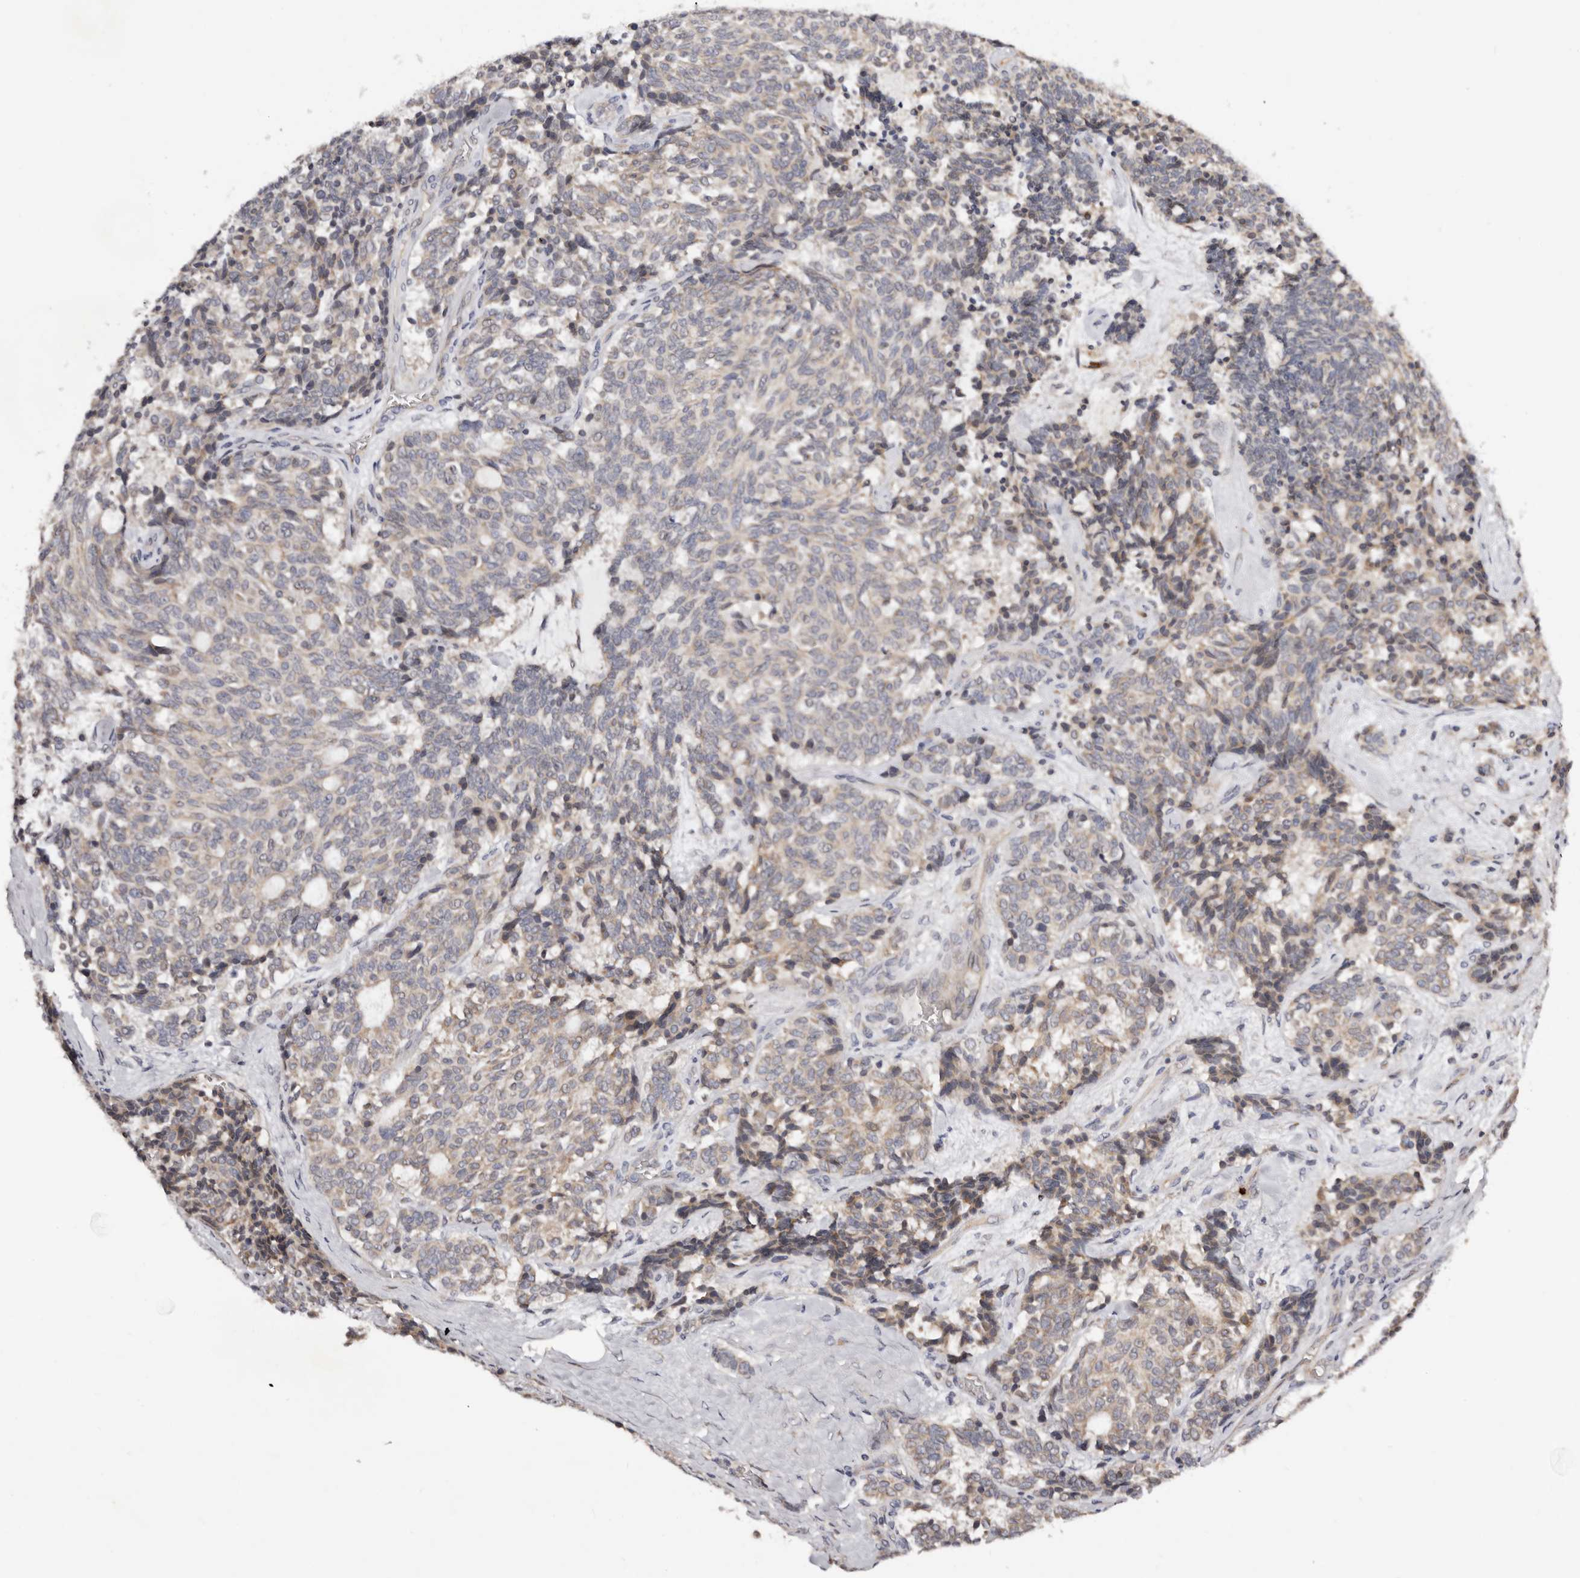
{"staining": {"intensity": "weak", "quantity": "<25%", "location": "cytoplasmic/membranous"}, "tissue": "carcinoid", "cell_type": "Tumor cells", "image_type": "cancer", "snomed": [{"axis": "morphology", "description": "Carcinoid, malignant, NOS"}, {"axis": "topography", "description": "Pancreas"}], "caption": "Photomicrograph shows no protein expression in tumor cells of carcinoid tissue.", "gene": "DACT2", "patient": {"sex": "female", "age": 54}}